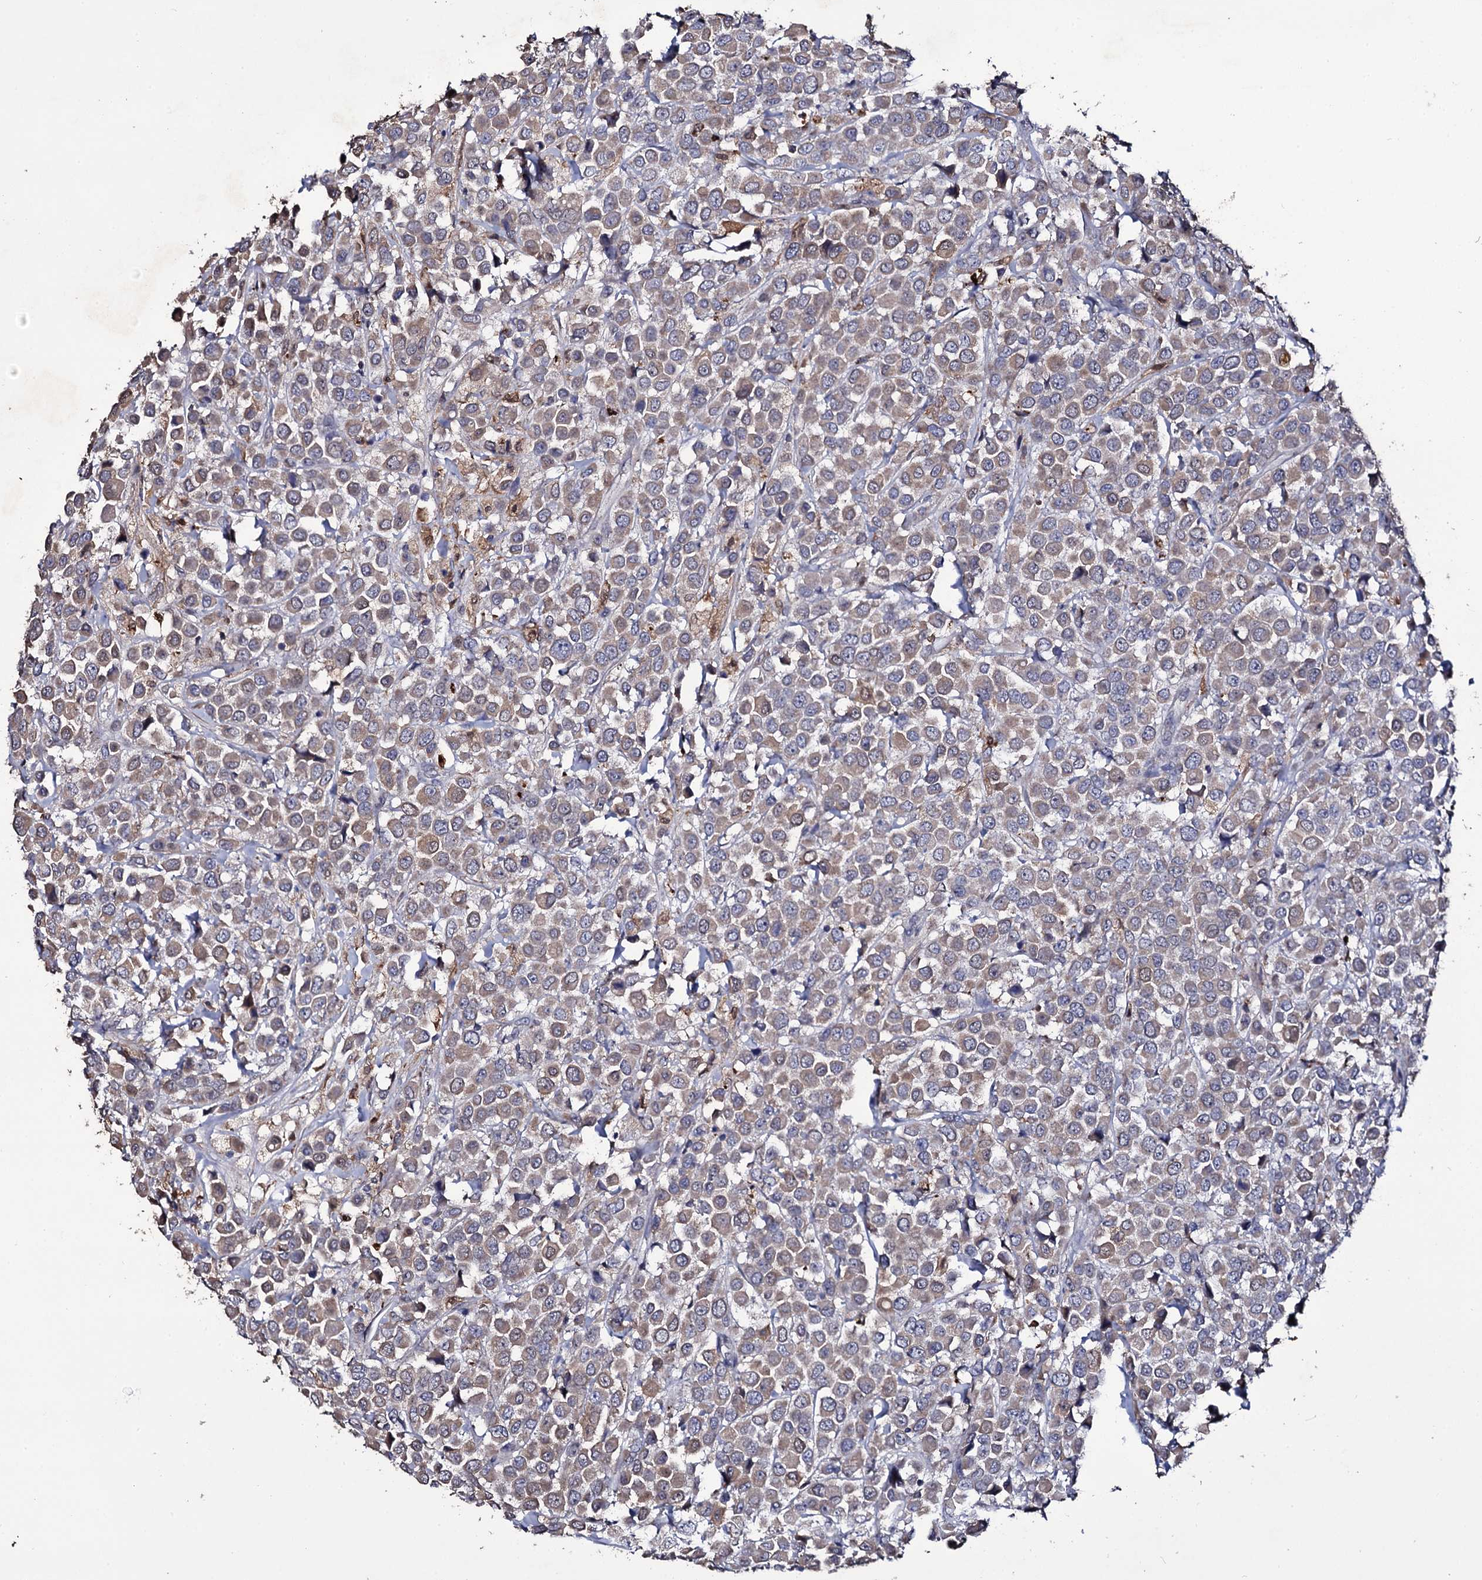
{"staining": {"intensity": "weak", "quantity": ">75%", "location": "cytoplasmic/membranous"}, "tissue": "breast cancer", "cell_type": "Tumor cells", "image_type": "cancer", "snomed": [{"axis": "morphology", "description": "Duct carcinoma"}, {"axis": "topography", "description": "Breast"}], "caption": "Immunohistochemical staining of human intraductal carcinoma (breast) exhibits weak cytoplasmic/membranous protein staining in approximately >75% of tumor cells. The staining was performed using DAB (3,3'-diaminobenzidine) to visualize the protein expression in brown, while the nuclei were stained in blue with hematoxylin (Magnification: 20x).", "gene": "CRYL1", "patient": {"sex": "female", "age": 61}}